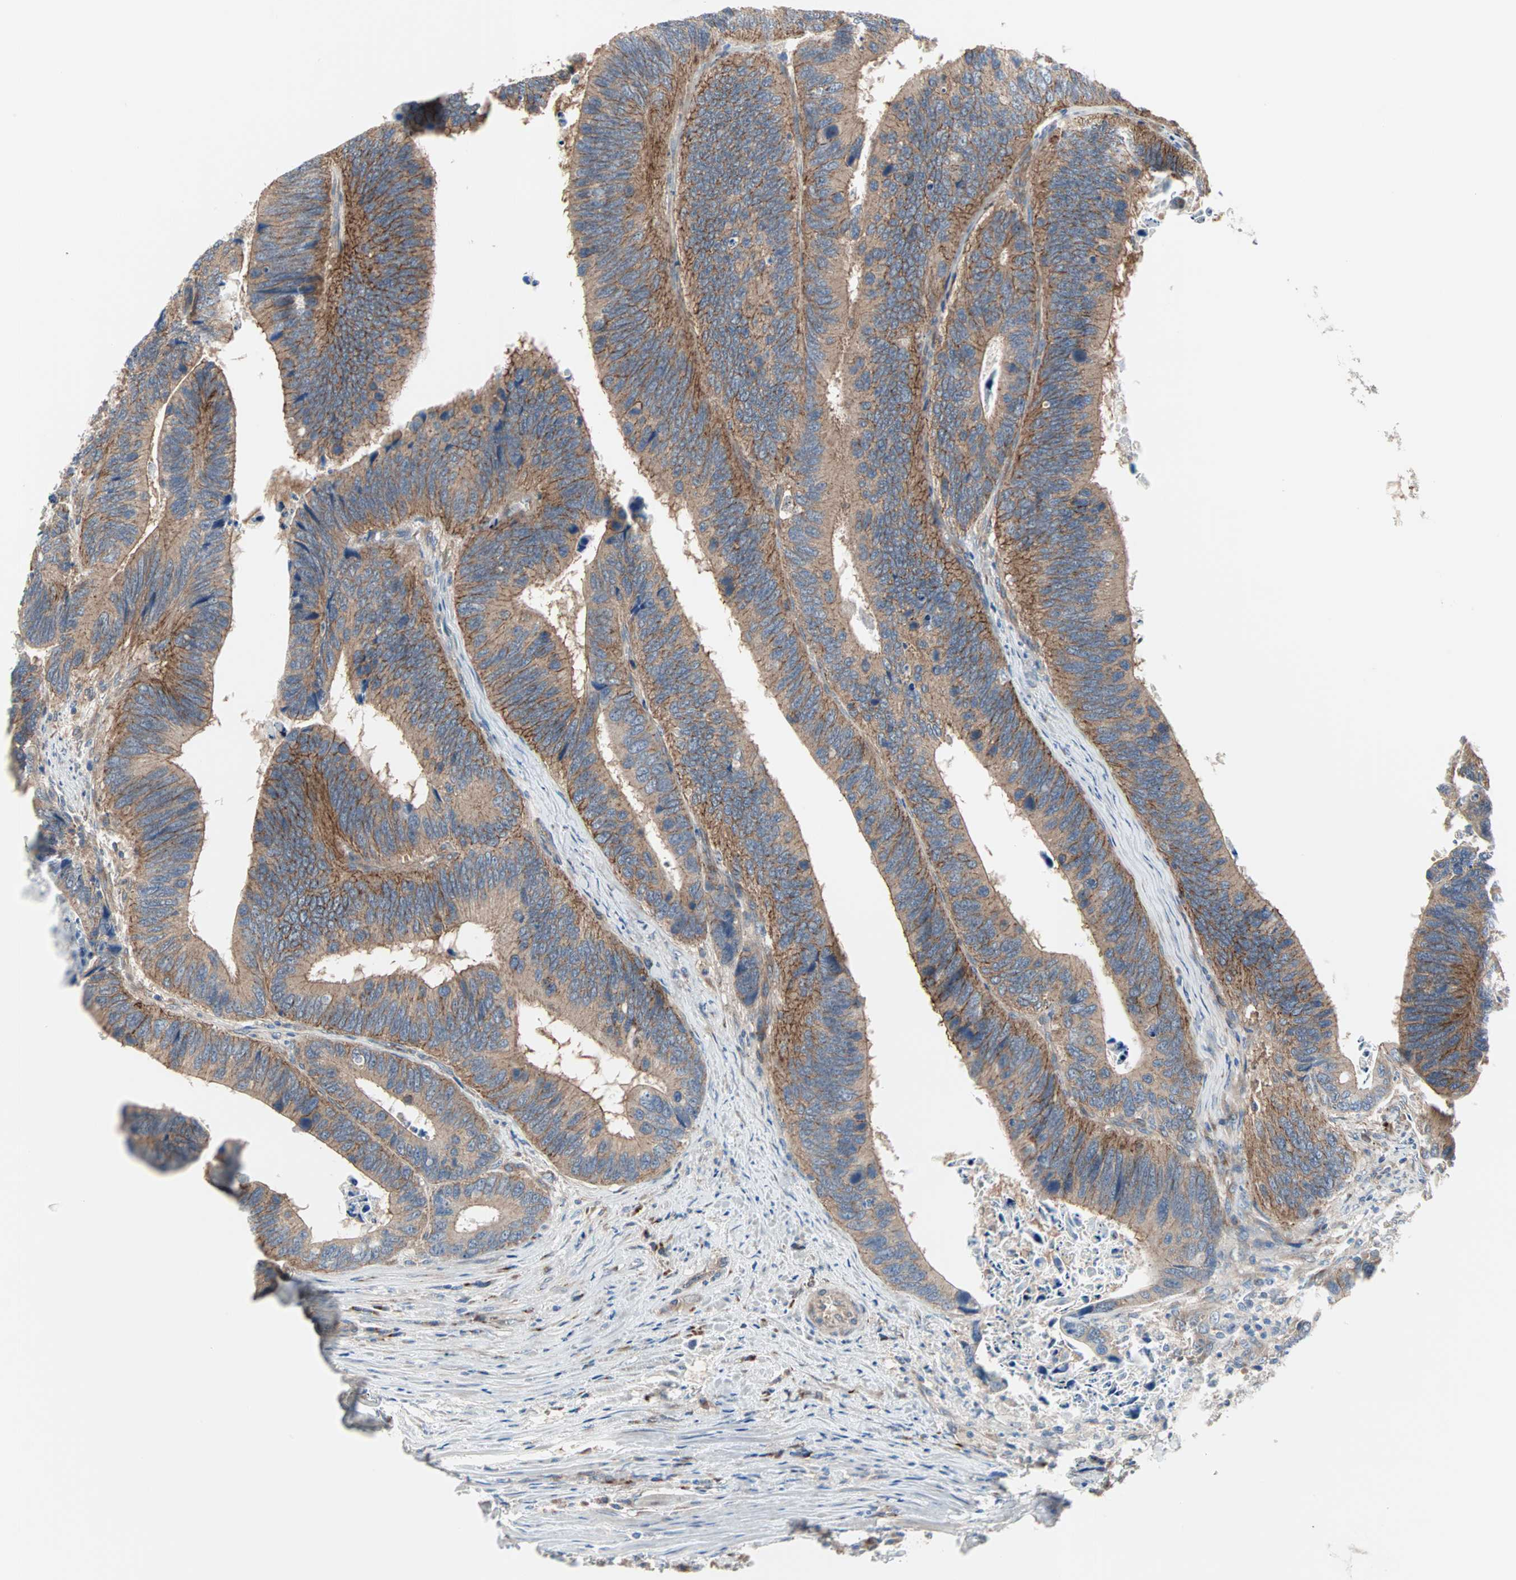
{"staining": {"intensity": "moderate", "quantity": ">75%", "location": "cytoplasmic/membranous"}, "tissue": "colorectal cancer", "cell_type": "Tumor cells", "image_type": "cancer", "snomed": [{"axis": "morphology", "description": "Adenocarcinoma, NOS"}, {"axis": "topography", "description": "Colon"}], "caption": "High-power microscopy captured an immunohistochemistry (IHC) image of colorectal adenocarcinoma, revealing moderate cytoplasmic/membranous staining in about >75% of tumor cells.", "gene": "PDE8A", "patient": {"sex": "male", "age": 72}}